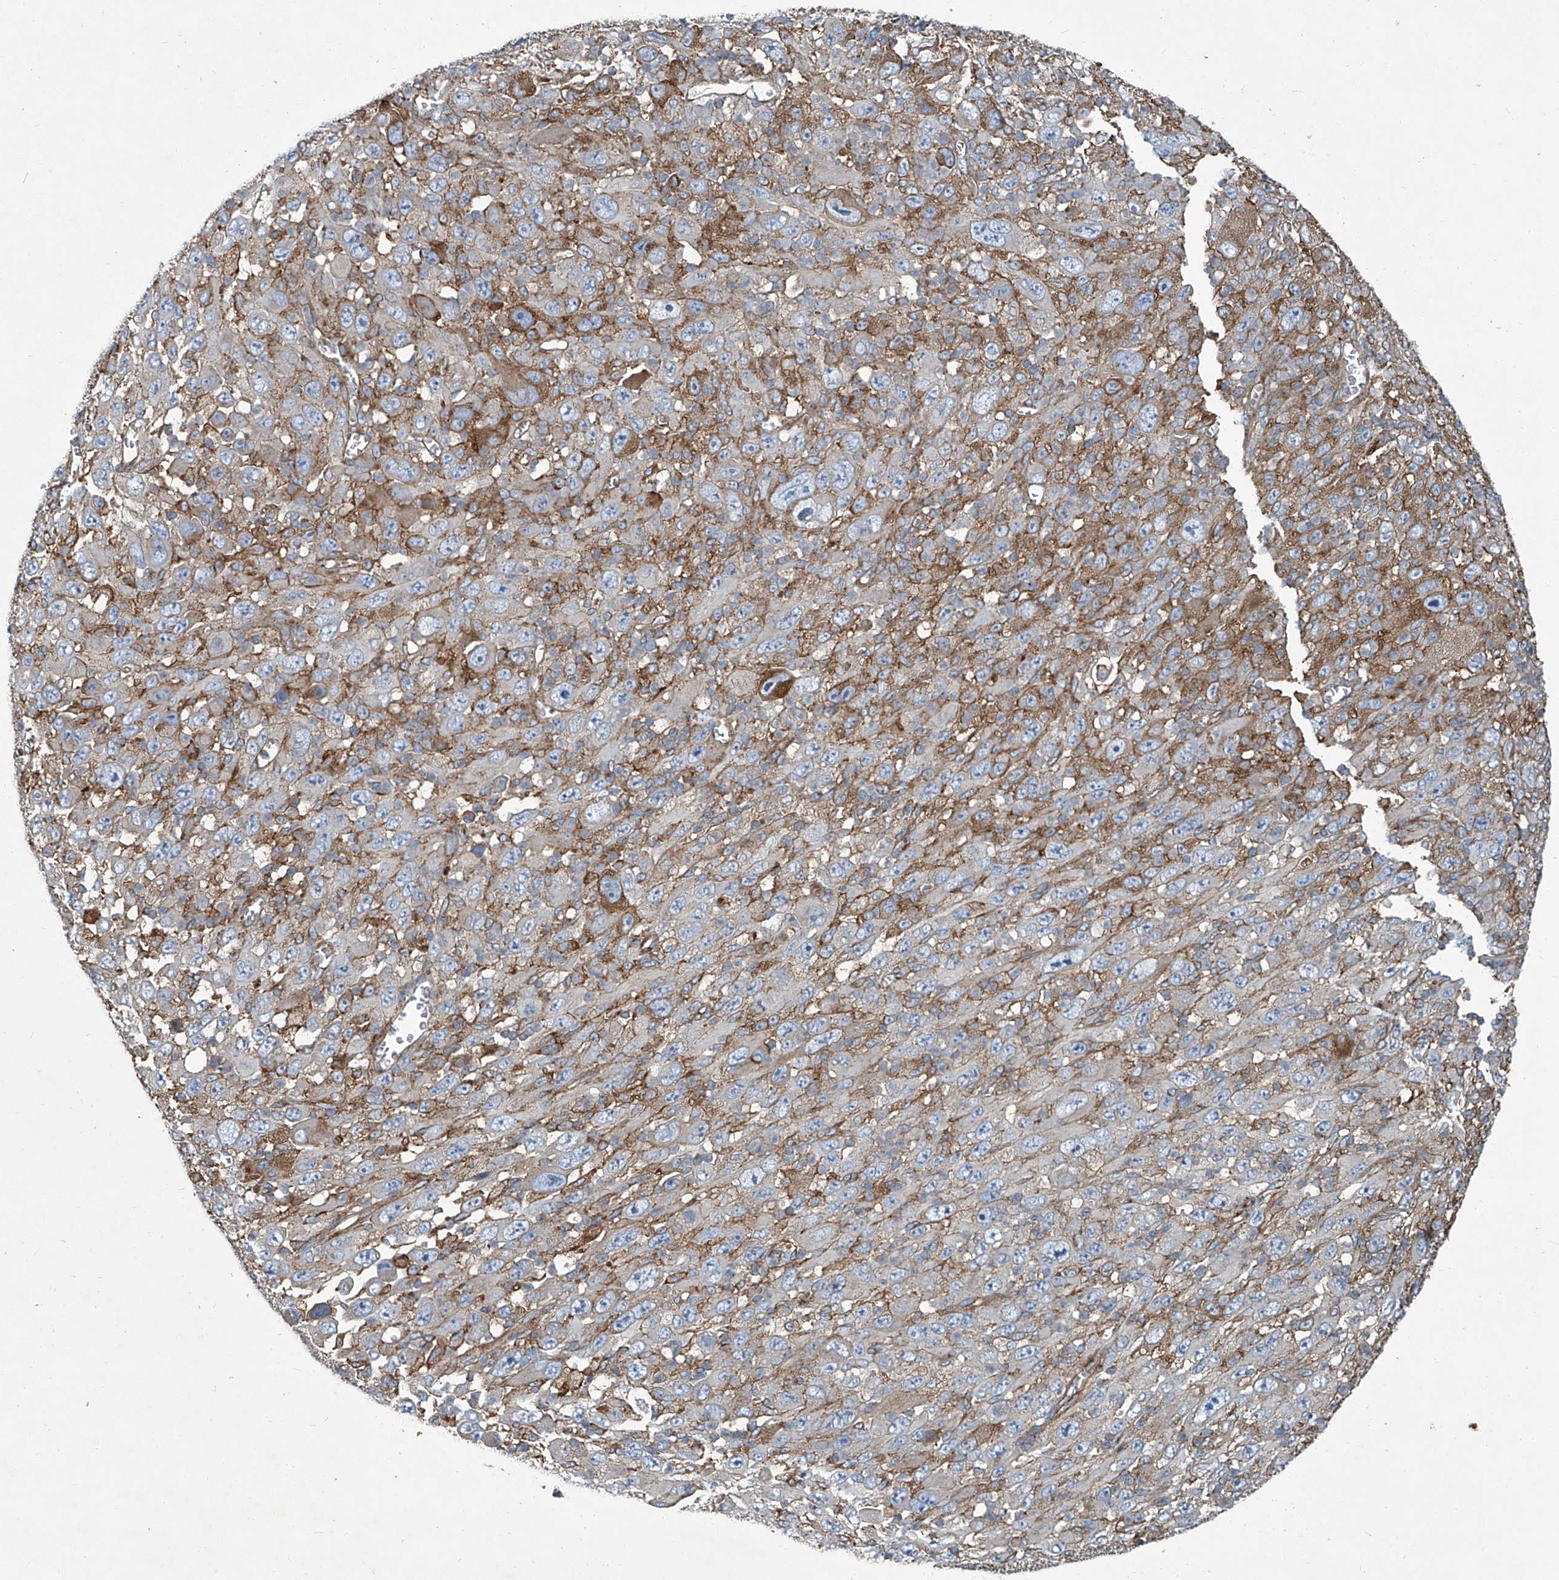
{"staining": {"intensity": "weak", "quantity": "25%-75%", "location": "cytoplasmic/membranous"}, "tissue": "melanoma", "cell_type": "Tumor cells", "image_type": "cancer", "snomed": [{"axis": "morphology", "description": "Malignant melanoma, Metastatic site"}, {"axis": "topography", "description": "Skin"}], "caption": "The immunohistochemical stain highlights weak cytoplasmic/membranous staining in tumor cells of melanoma tissue. Using DAB (3,3'-diaminobenzidine) (brown) and hematoxylin (blue) stains, captured at high magnification using brightfield microscopy.", "gene": "PIGH", "patient": {"sex": "female", "age": 56}}